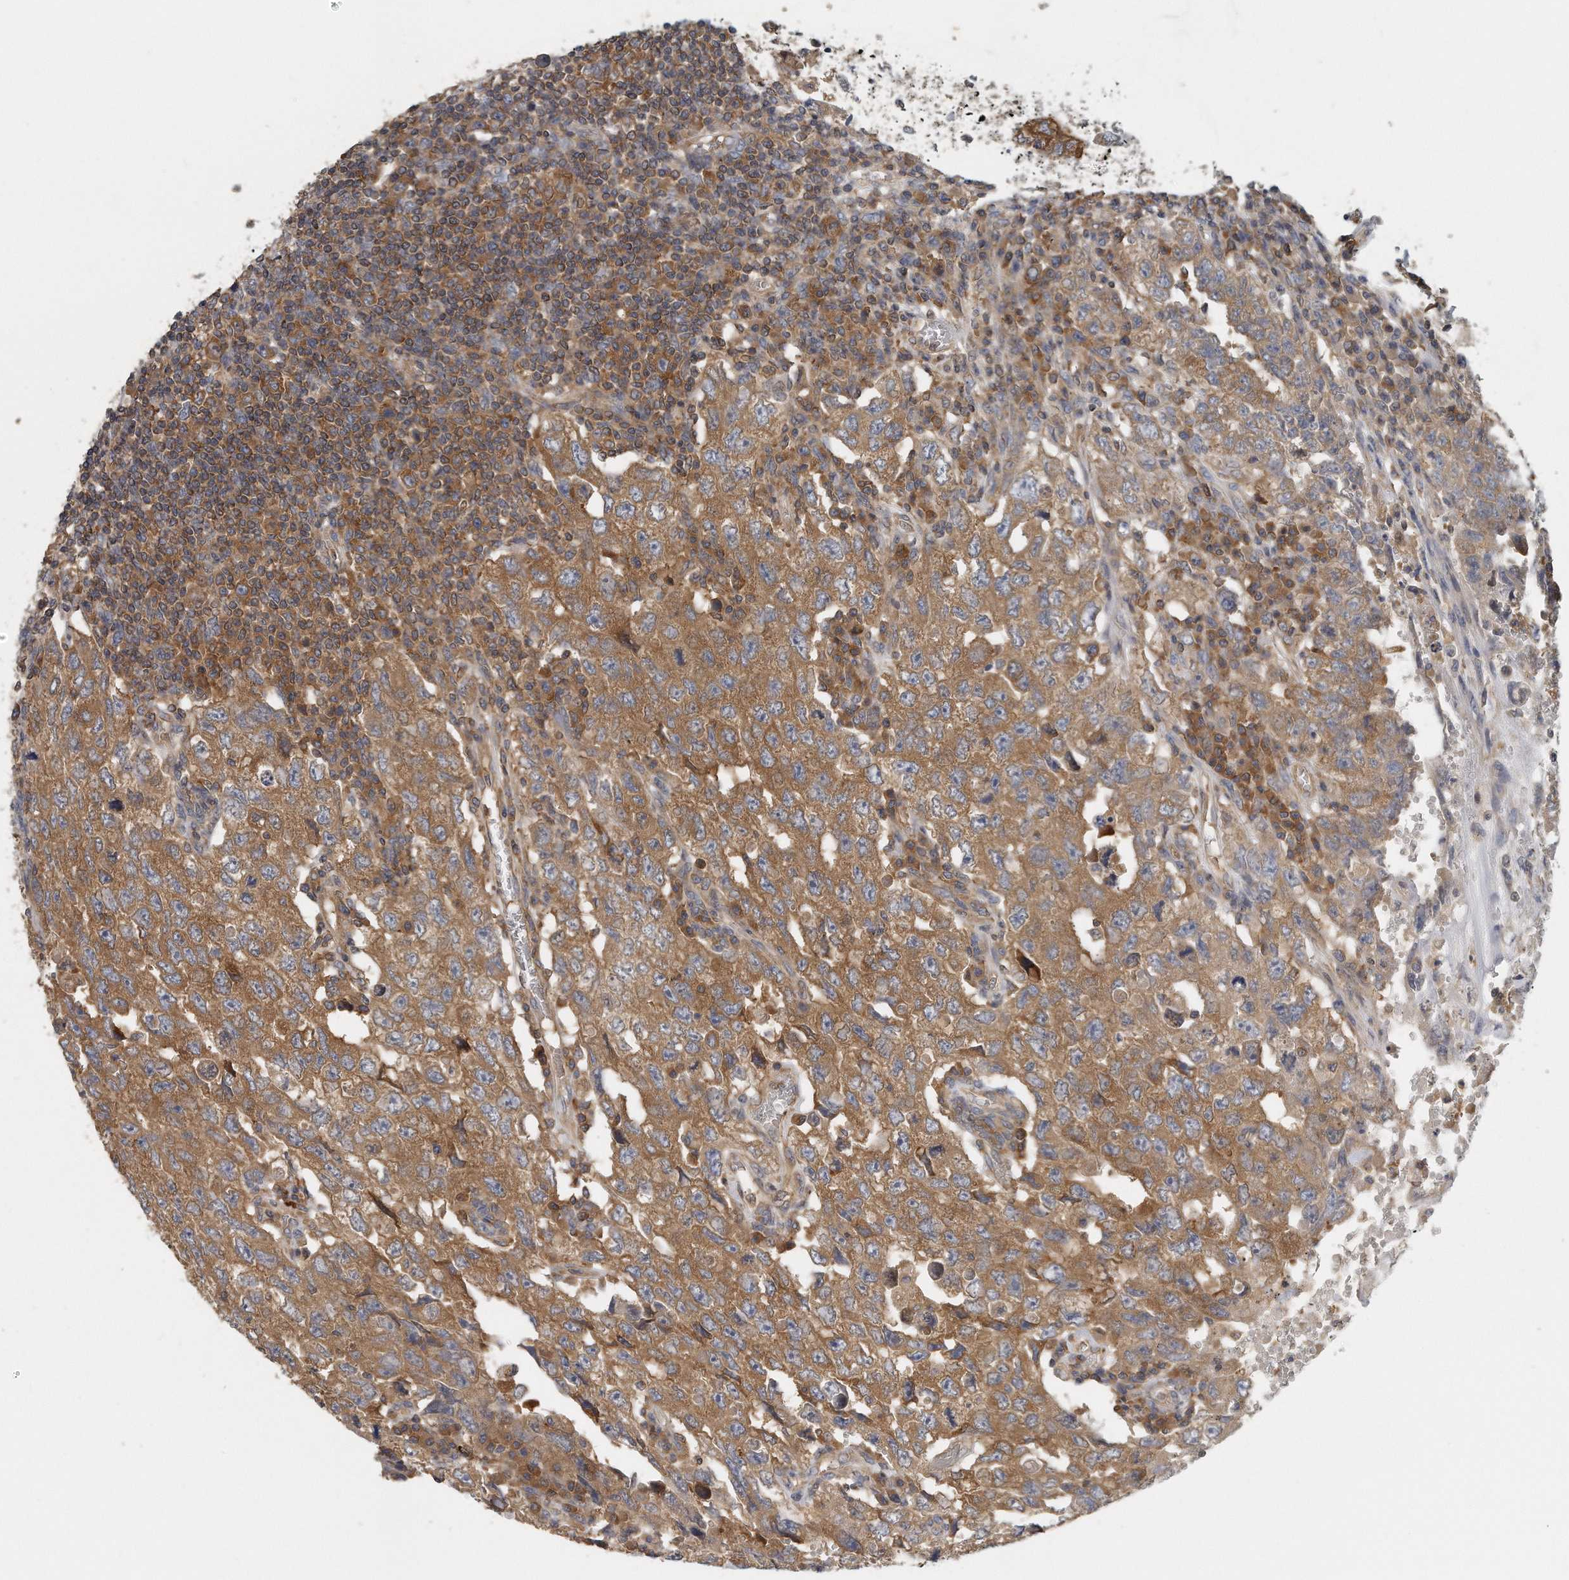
{"staining": {"intensity": "moderate", "quantity": ">75%", "location": "cytoplasmic/membranous"}, "tissue": "testis cancer", "cell_type": "Tumor cells", "image_type": "cancer", "snomed": [{"axis": "morphology", "description": "Carcinoma, Embryonal, NOS"}, {"axis": "topography", "description": "Testis"}], "caption": "Approximately >75% of tumor cells in testis embryonal carcinoma reveal moderate cytoplasmic/membranous protein staining as visualized by brown immunohistochemical staining.", "gene": "EIF3I", "patient": {"sex": "male", "age": 26}}